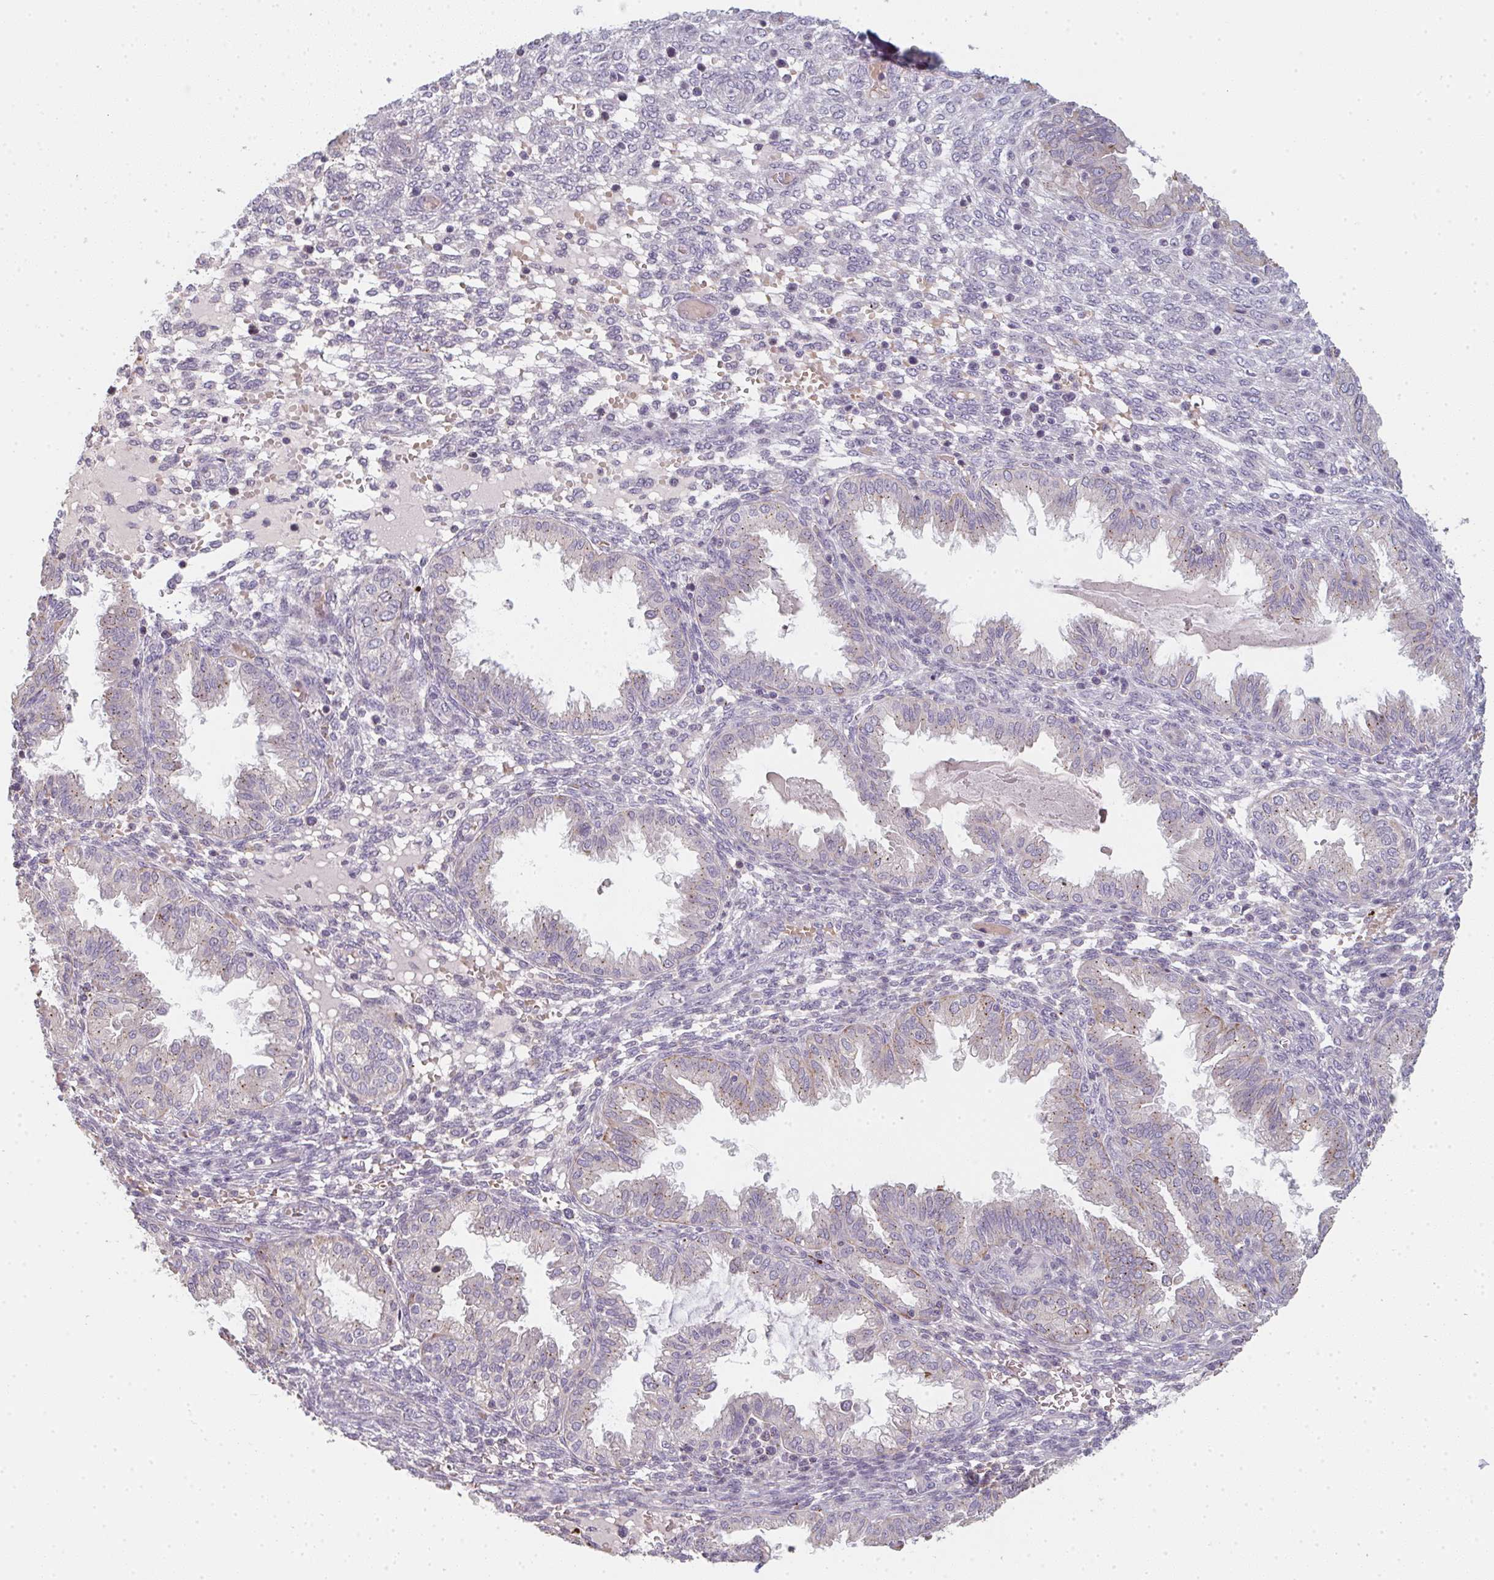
{"staining": {"intensity": "negative", "quantity": "none", "location": "none"}, "tissue": "endometrium", "cell_type": "Cells in endometrial stroma", "image_type": "normal", "snomed": [{"axis": "morphology", "description": "Normal tissue, NOS"}, {"axis": "topography", "description": "Endometrium"}], "caption": "Human endometrium stained for a protein using immunohistochemistry displays no staining in cells in endometrial stroma.", "gene": "TMEM237", "patient": {"sex": "female", "age": 33}}